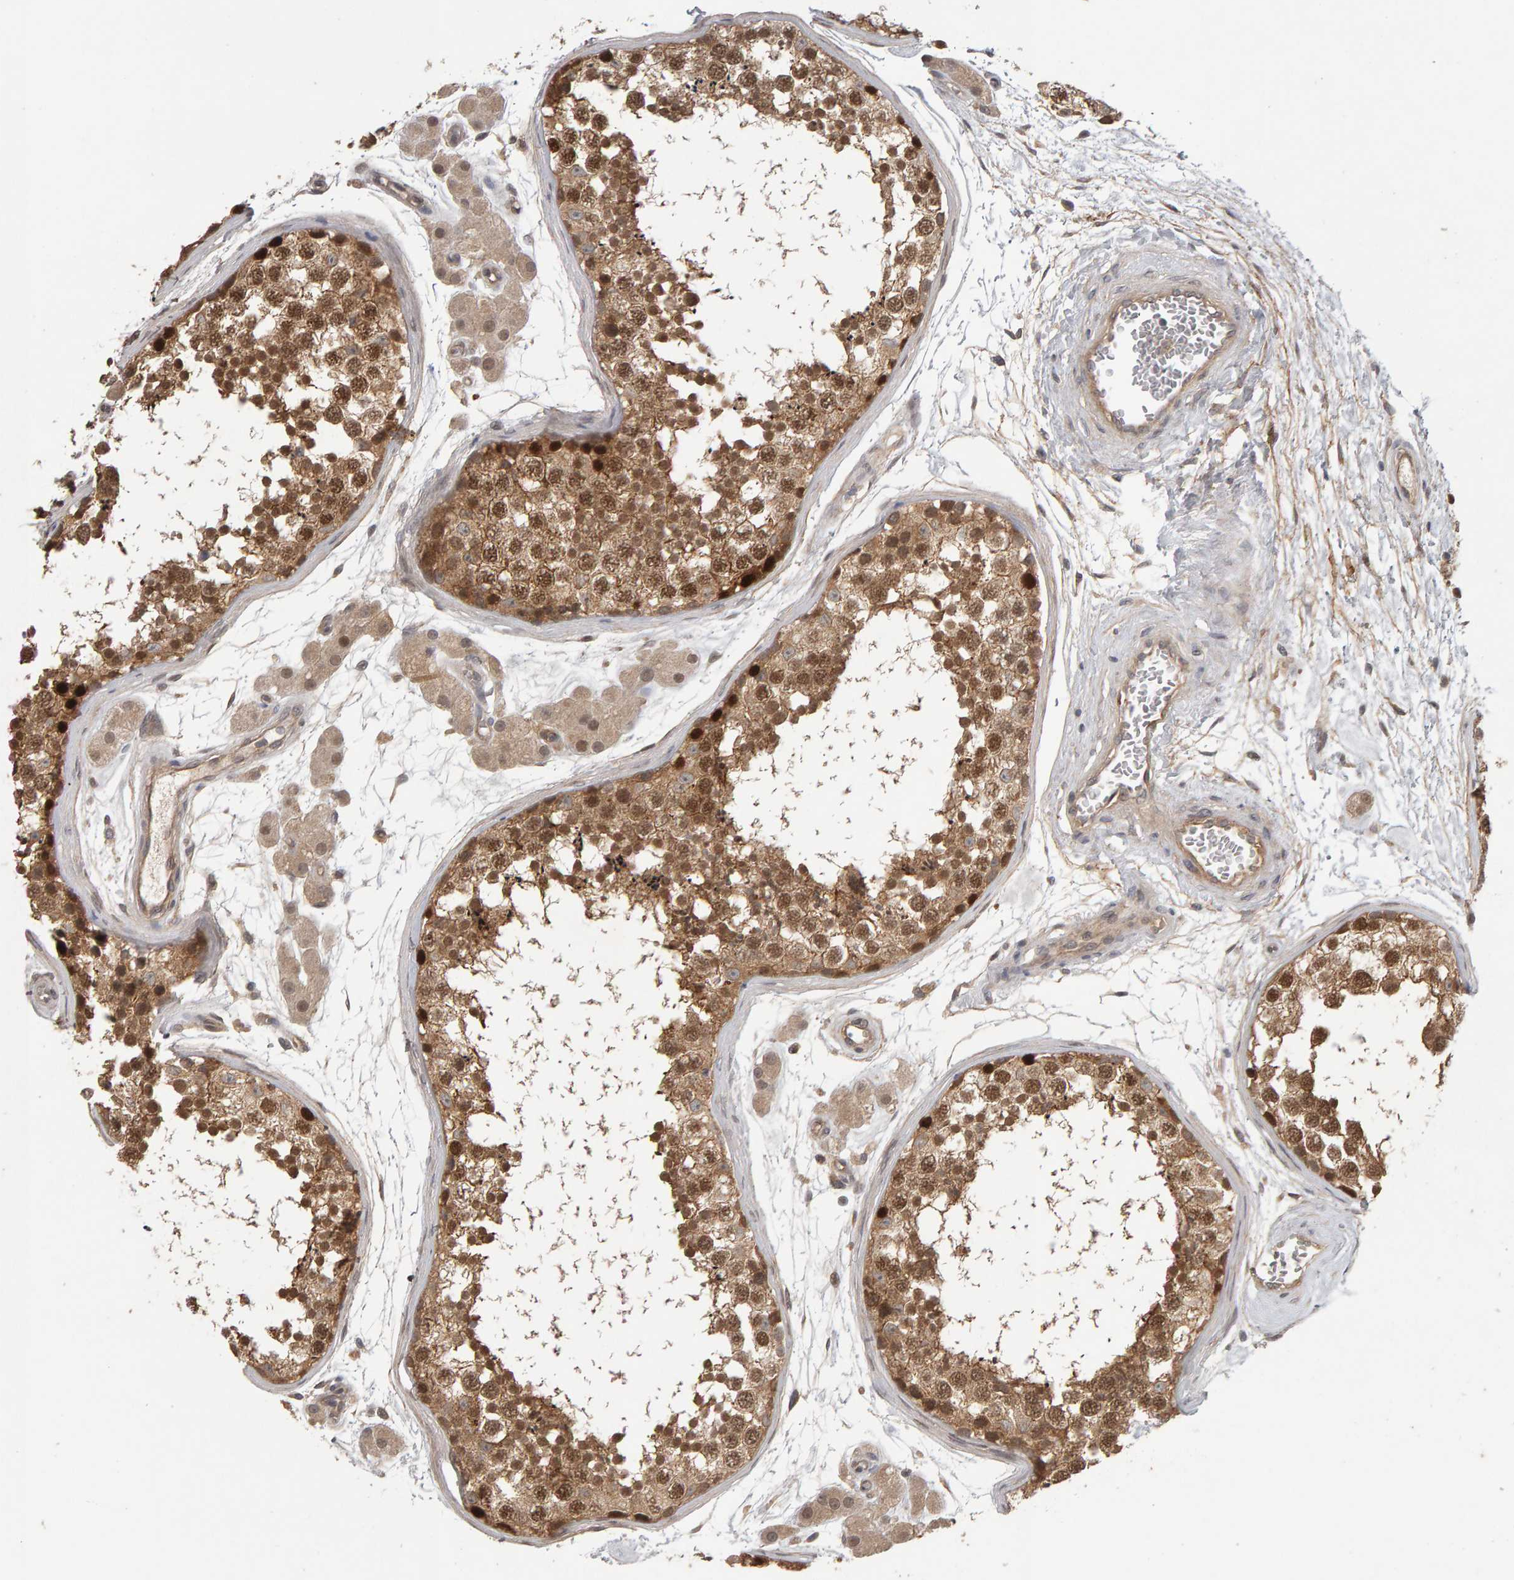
{"staining": {"intensity": "moderate", "quantity": ">75%", "location": "cytoplasmic/membranous,nuclear"}, "tissue": "testis", "cell_type": "Cells in seminiferous ducts", "image_type": "normal", "snomed": [{"axis": "morphology", "description": "Normal tissue, NOS"}, {"axis": "topography", "description": "Testis"}], "caption": "Testis stained for a protein shows moderate cytoplasmic/membranous,nuclear positivity in cells in seminiferous ducts.", "gene": "CDCA5", "patient": {"sex": "male", "age": 56}}